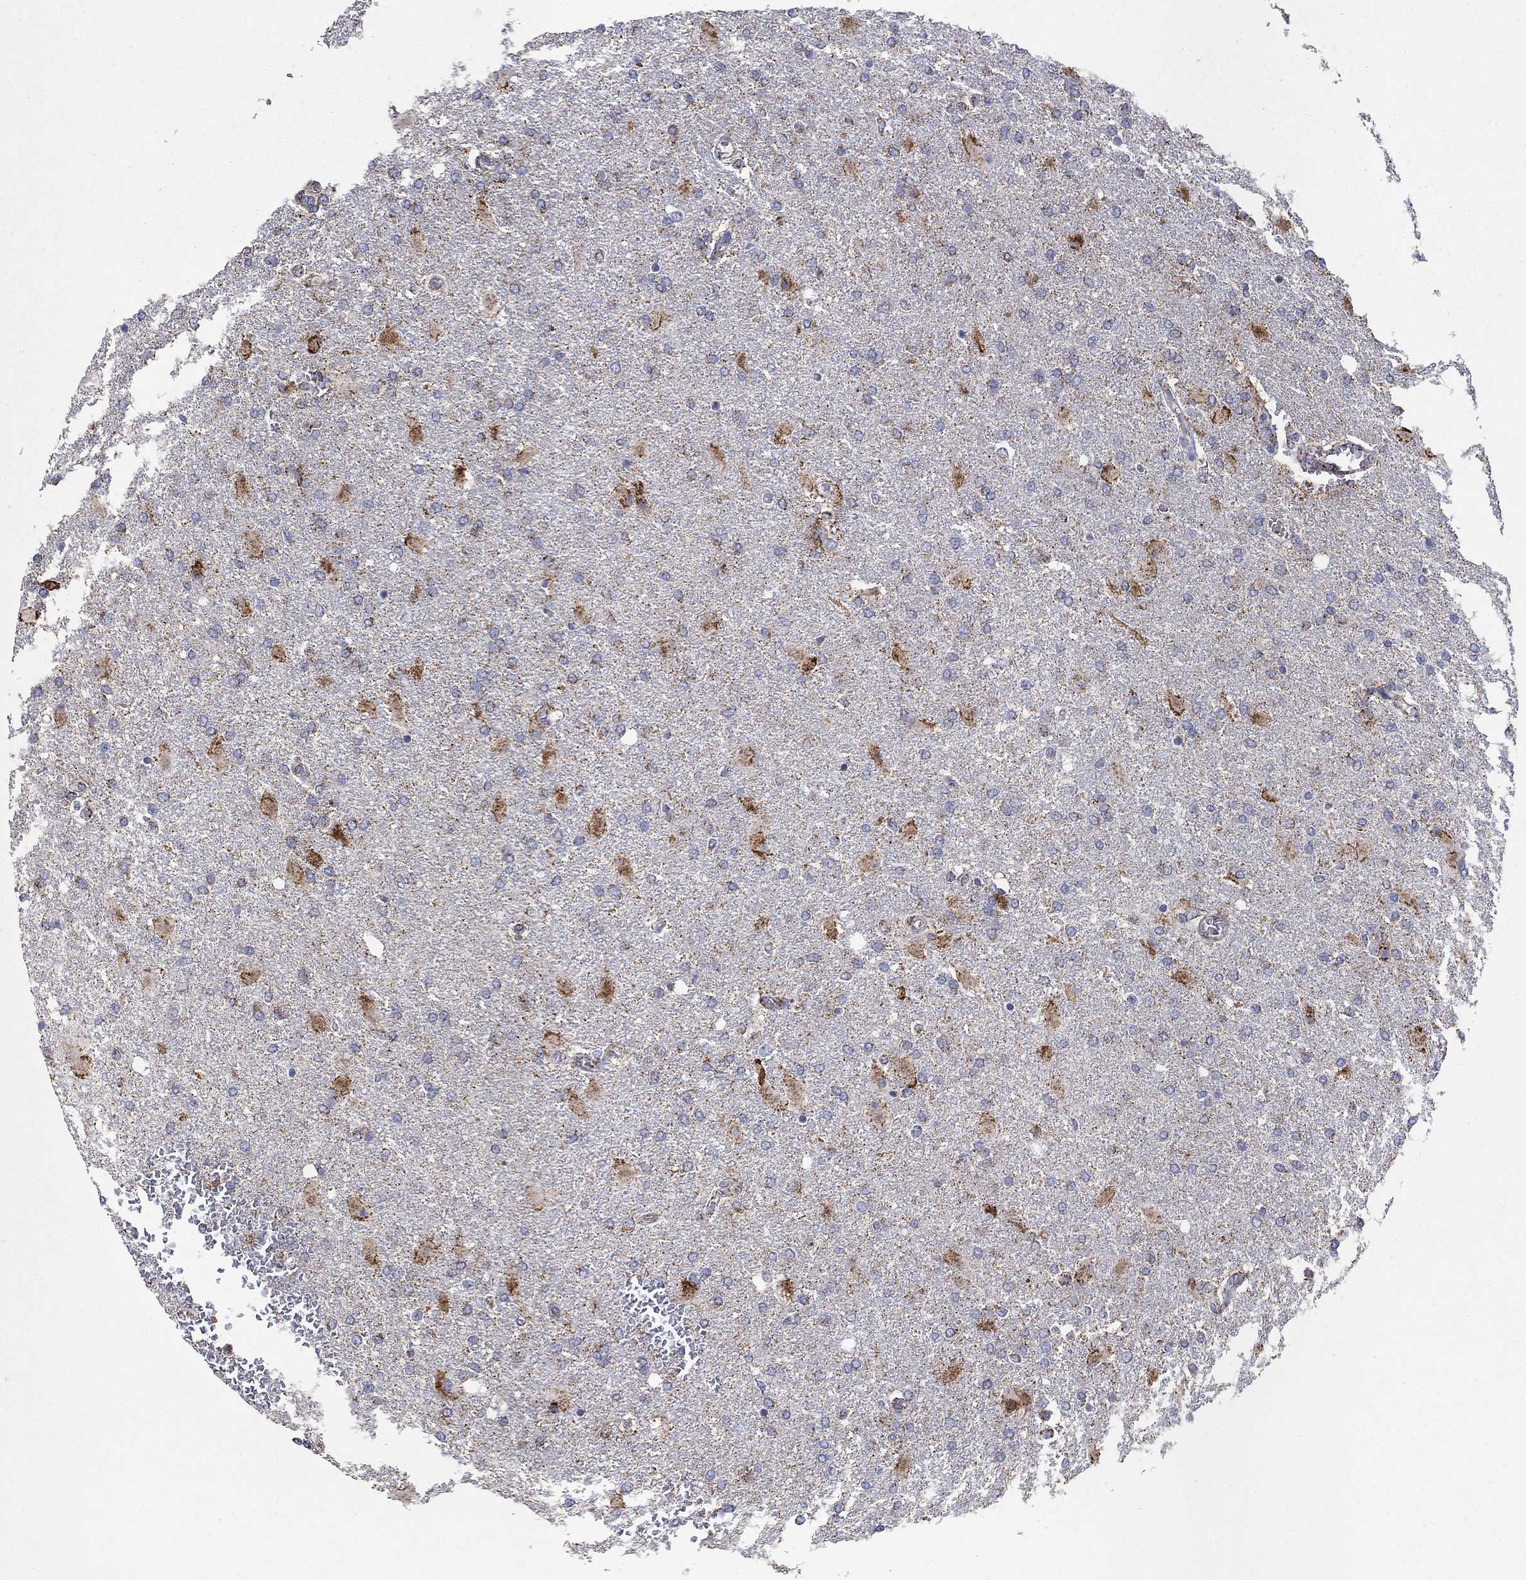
{"staining": {"intensity": "strong", "quantity": "<25%", "location": "cytoplasmic/membranous"}, "tissue": "glioma", "cell_type": "Tumor cells", "image_type": "cancer", "snomed": [{"axis": "morphology", "description": "Glioma, malignant, High grade"}, {"axis": "topography", "description": "Cerebral cortex"}], "caption": "A brown stain labels strong cytoplasmic/membranous expression of a protein in human malignant glioma (high-grade) tumor cells.", "gene": "PNPLA2", "patient": {"sex": "male", "age": 79}}